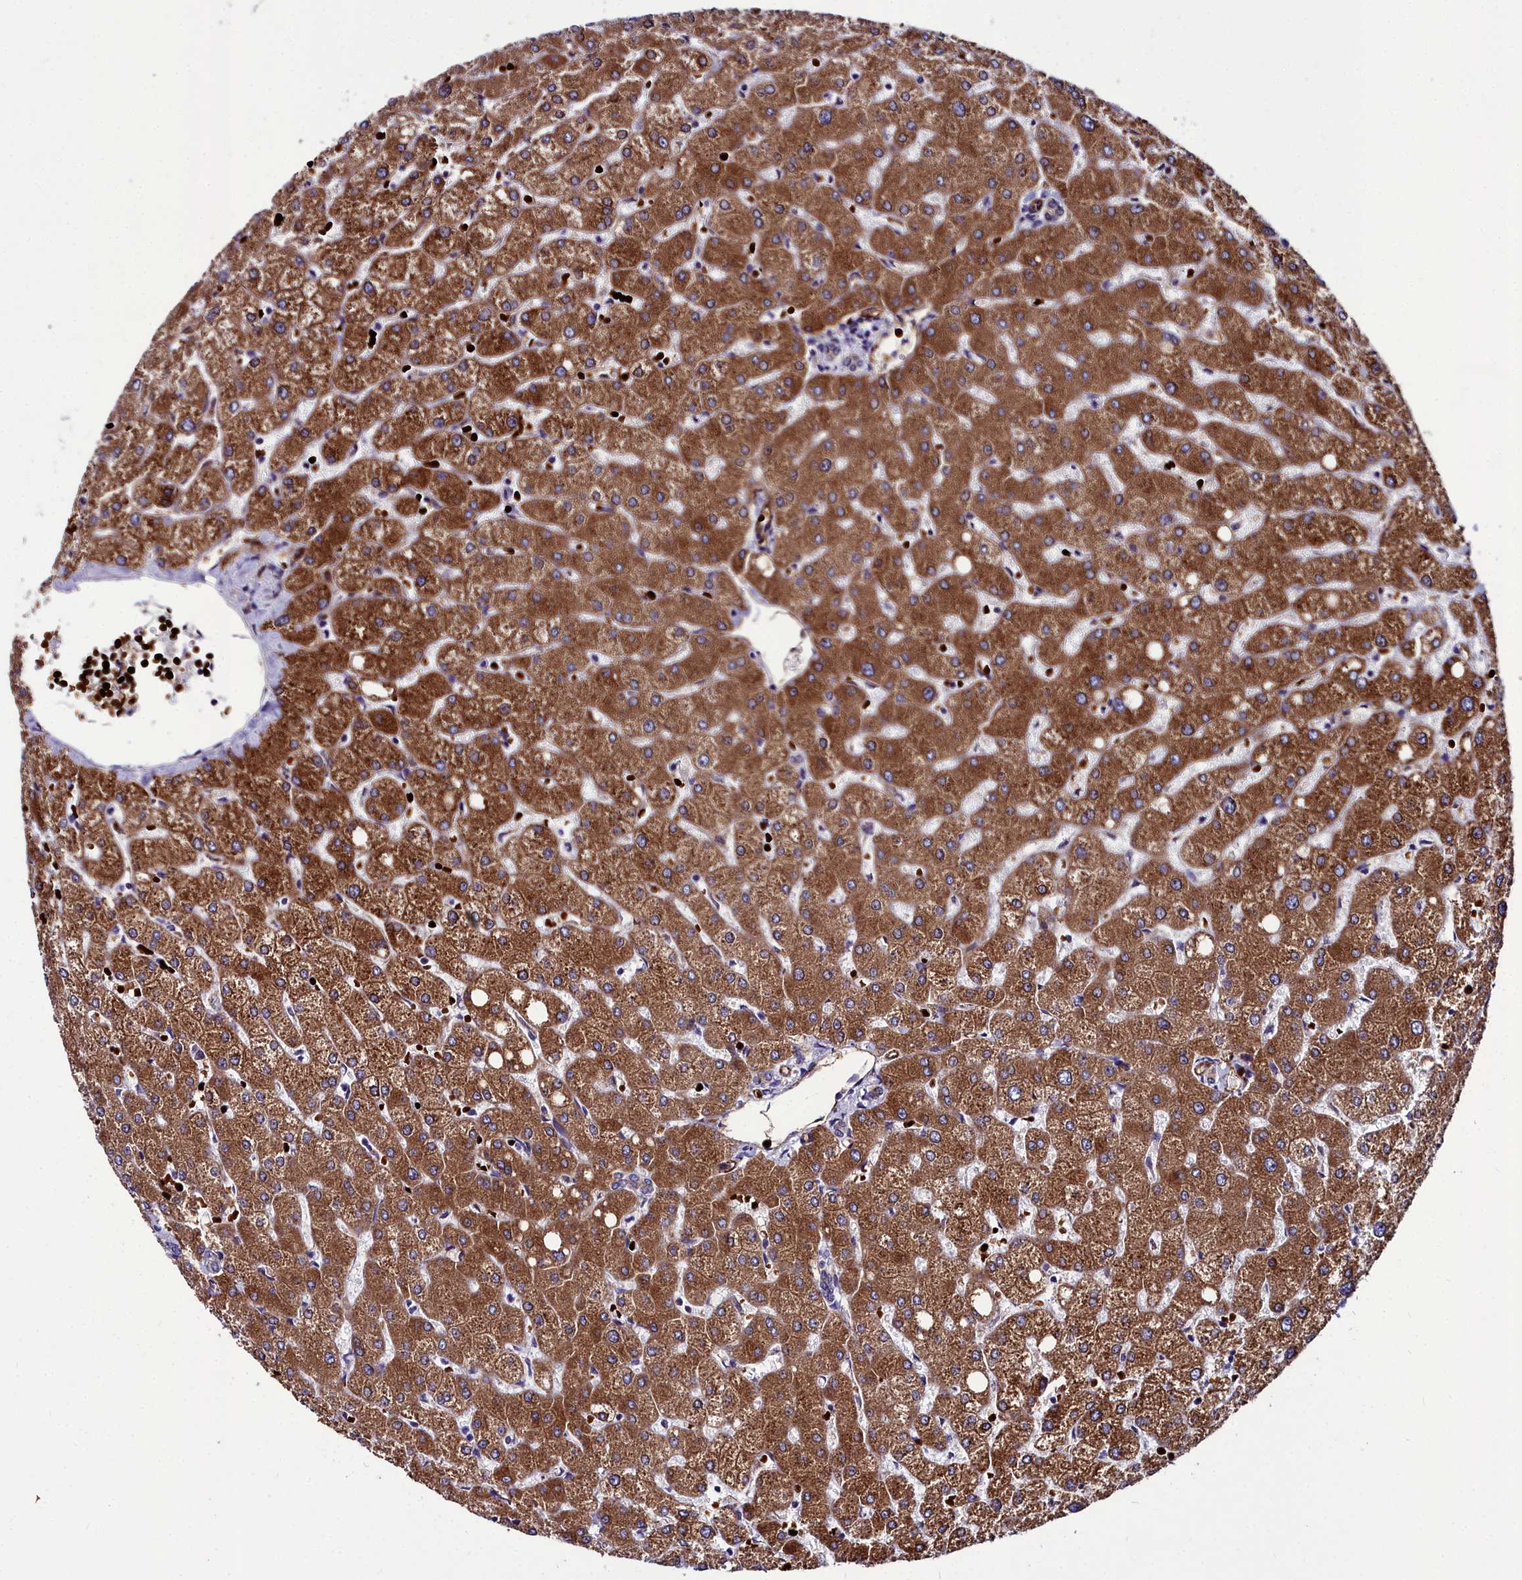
{"staining": {"intensity": "negative", "quantity": "none", "location": "none"}, "tissue": "liver", "cell_type": "Cholangiocytes", "image_type": "normal", "snomed": [{"axis": "morphology", "description": "Normal tissue, NOS"}, {"axis": "topography", "description": "Liver"}], "caption": "This histopathology image is of normal liver stained with immunohistochemistry to label a protein in brown with the nuclei are counter-stained blue. There is no positivity in cholangiocytes.", "gene": "CYP4F11", "patient": {"sex": "female", "age": 54}}